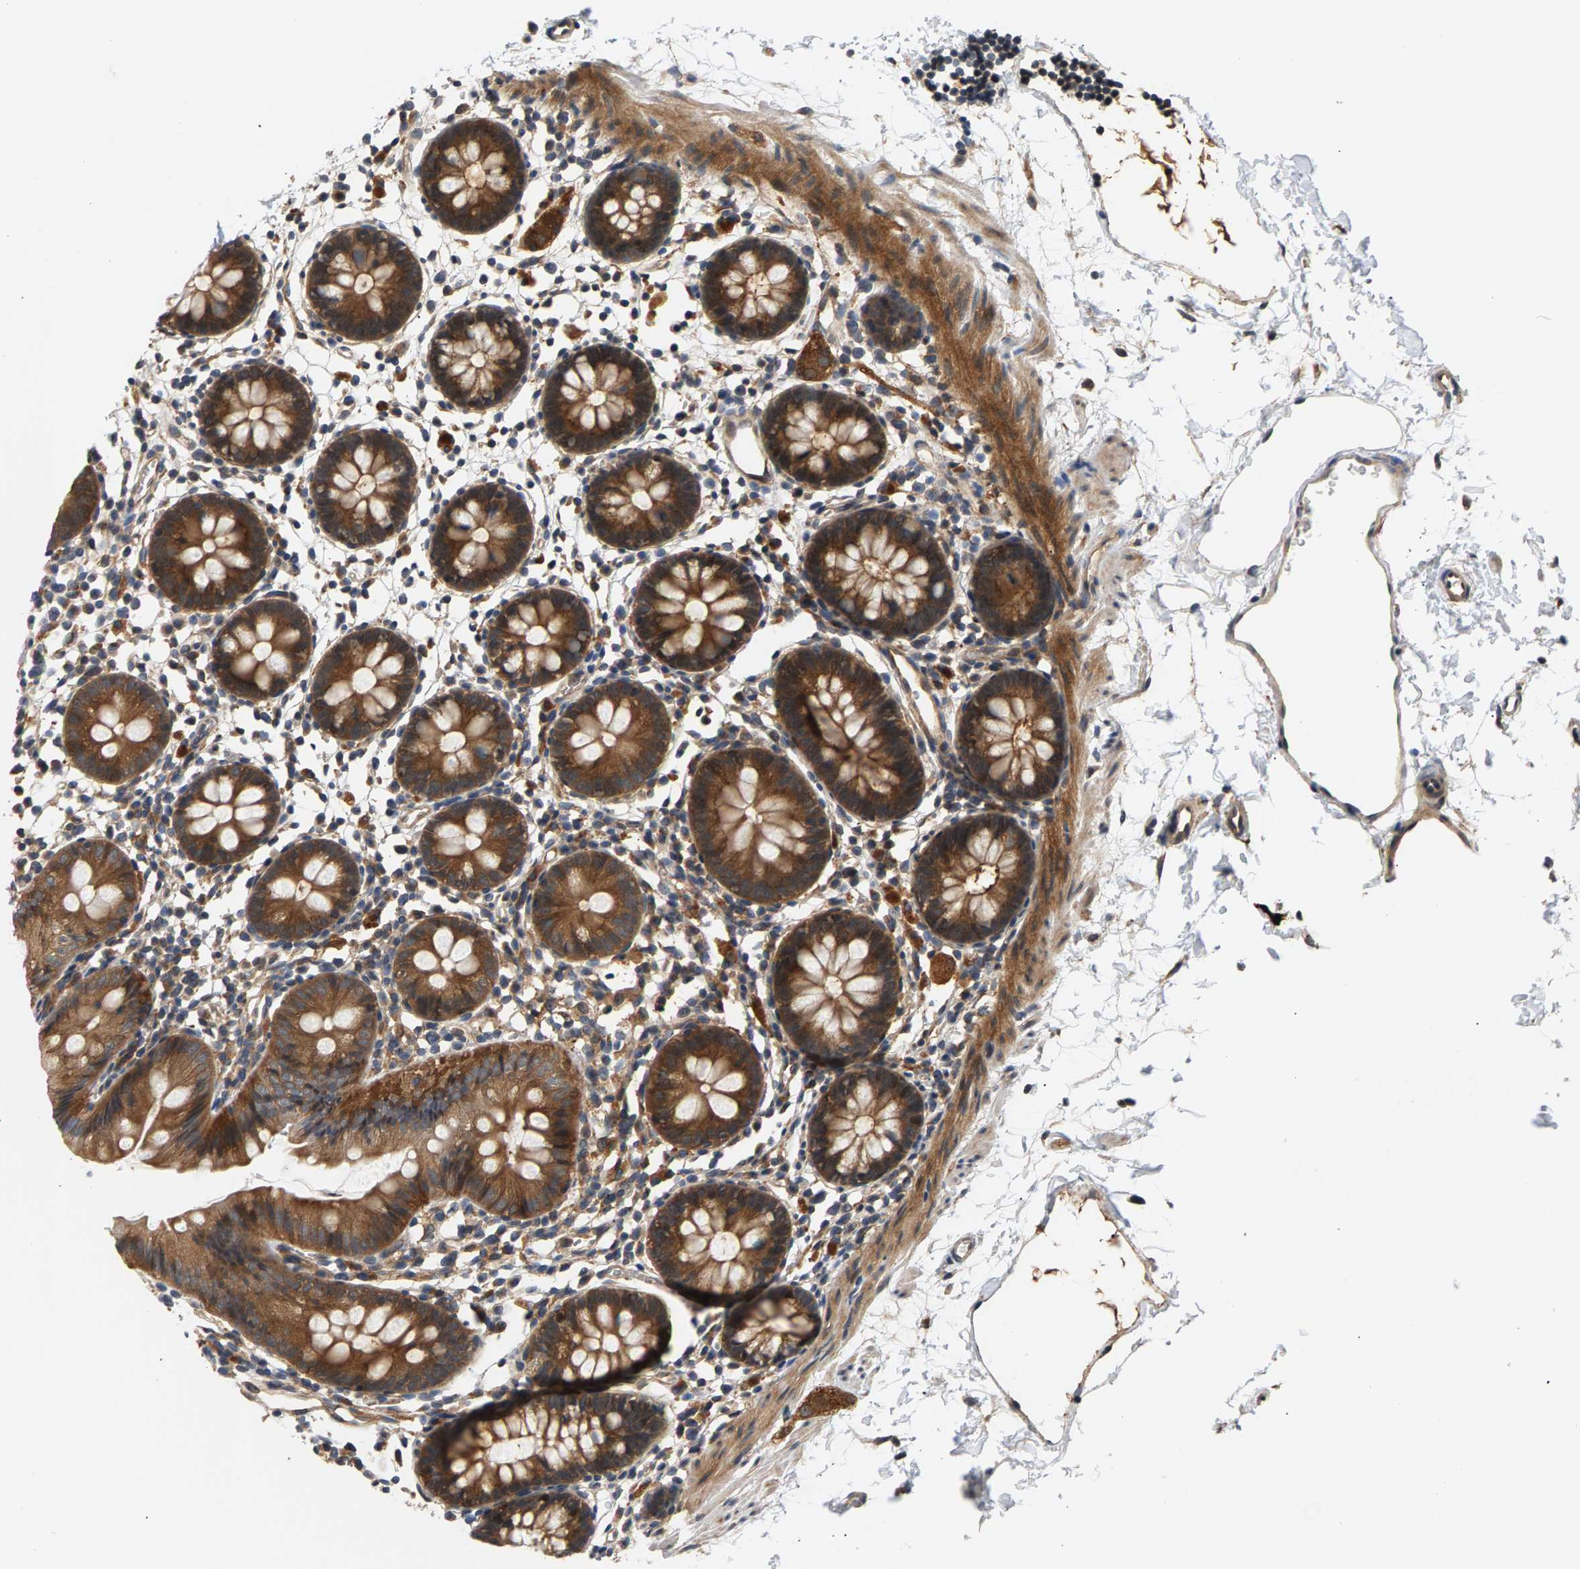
{"staining": {"intensity": "negative", "quantity": "none", "location": "none"}, "tissue": "colon", "cell_type": "Endothelial cells", "image_type": "normal", "snomed": [{"axis": "morphology", "description": "Normal tissue, NOS"}, {"axis": "topography", "description": "Colon"}], "caption": "A high-resolution histopathology image shows immunohistochemistry (IHC) staining of benign colon, which demonstrates no significant expression in endothelial cells. (DAB (3,3'-diaminobenzidine) immunohistochemistry (IHC), high magnification).", "gene": "MAP2K5", "patient": {"sex": "male", "age": 14}}